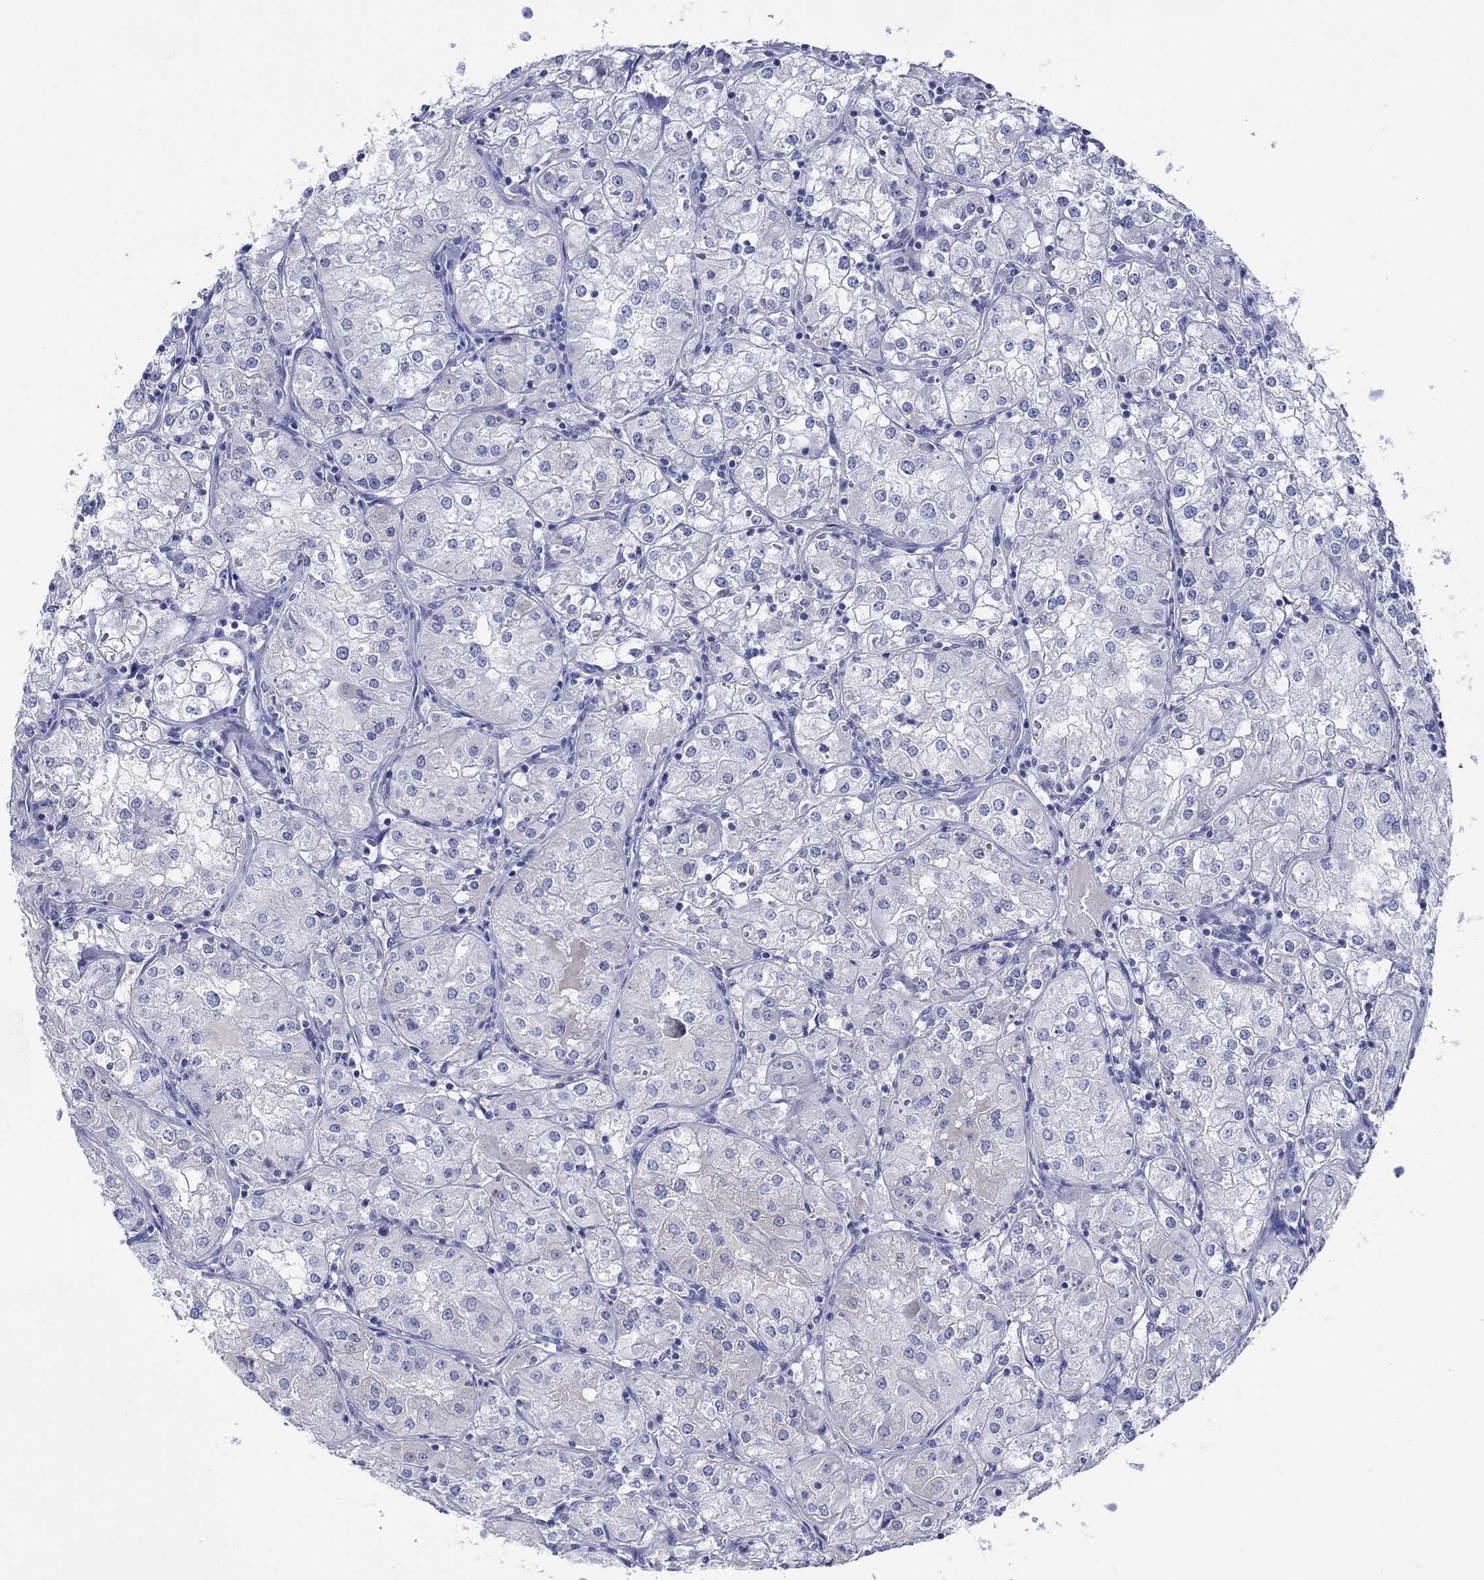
{"staining": {"intensity": "negative", "quantity": "none", "location": "none"}, "tissue": "renal cancer", "cell_type": "Tumor cells", "image_type": "cancer", "snomed": [{"axis": "morphology", "description": "Adenocarcinoma, NOS"}, {"axis": "topography", "description": "Kidney"}], "caption": "Tumor cells show no significant positivity in renal adenocarcinoma.", "gene": "TRIM16", "patient": {"sex": "male", "age": 77}}